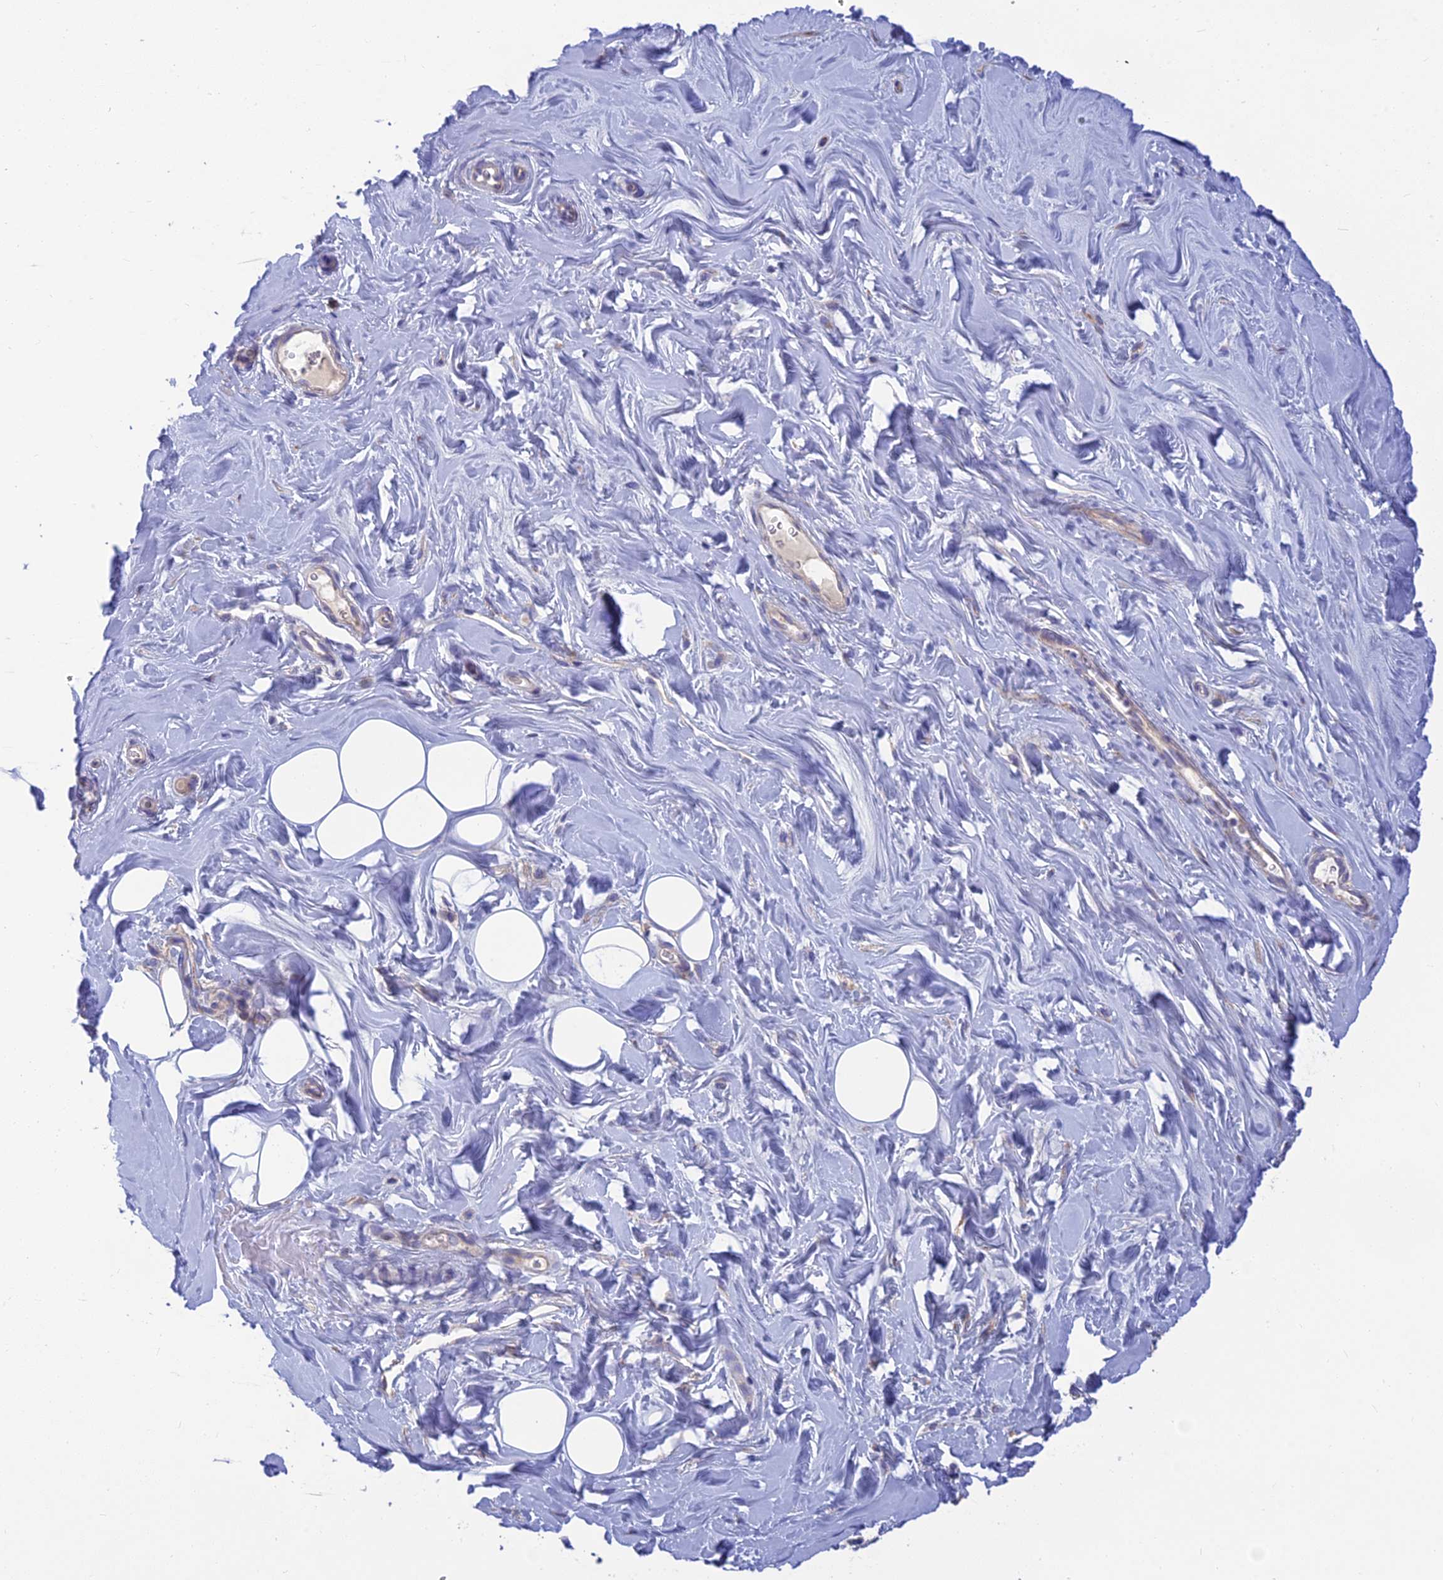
{"staining": {"intensity": "negative", "quantity": "none", "location": "none"}, "tissue": "adipose tissue", "cell_type": "Adipocytes", "image_type": "normal", "snomed": [{"axis": "morphology", "description": "Normal tissue, NOS"}, {"axis": "topography", "description": "Breast"}], "caption": "The histopathology image exhibits no staining of adipocytes in normal adipose tissue. (Brightfield microscopy of DAB immunohistochemistry (IHC) at high magnification).", "gene": "TMEM30B", "patient": {"sex": "female", "age": 26}}